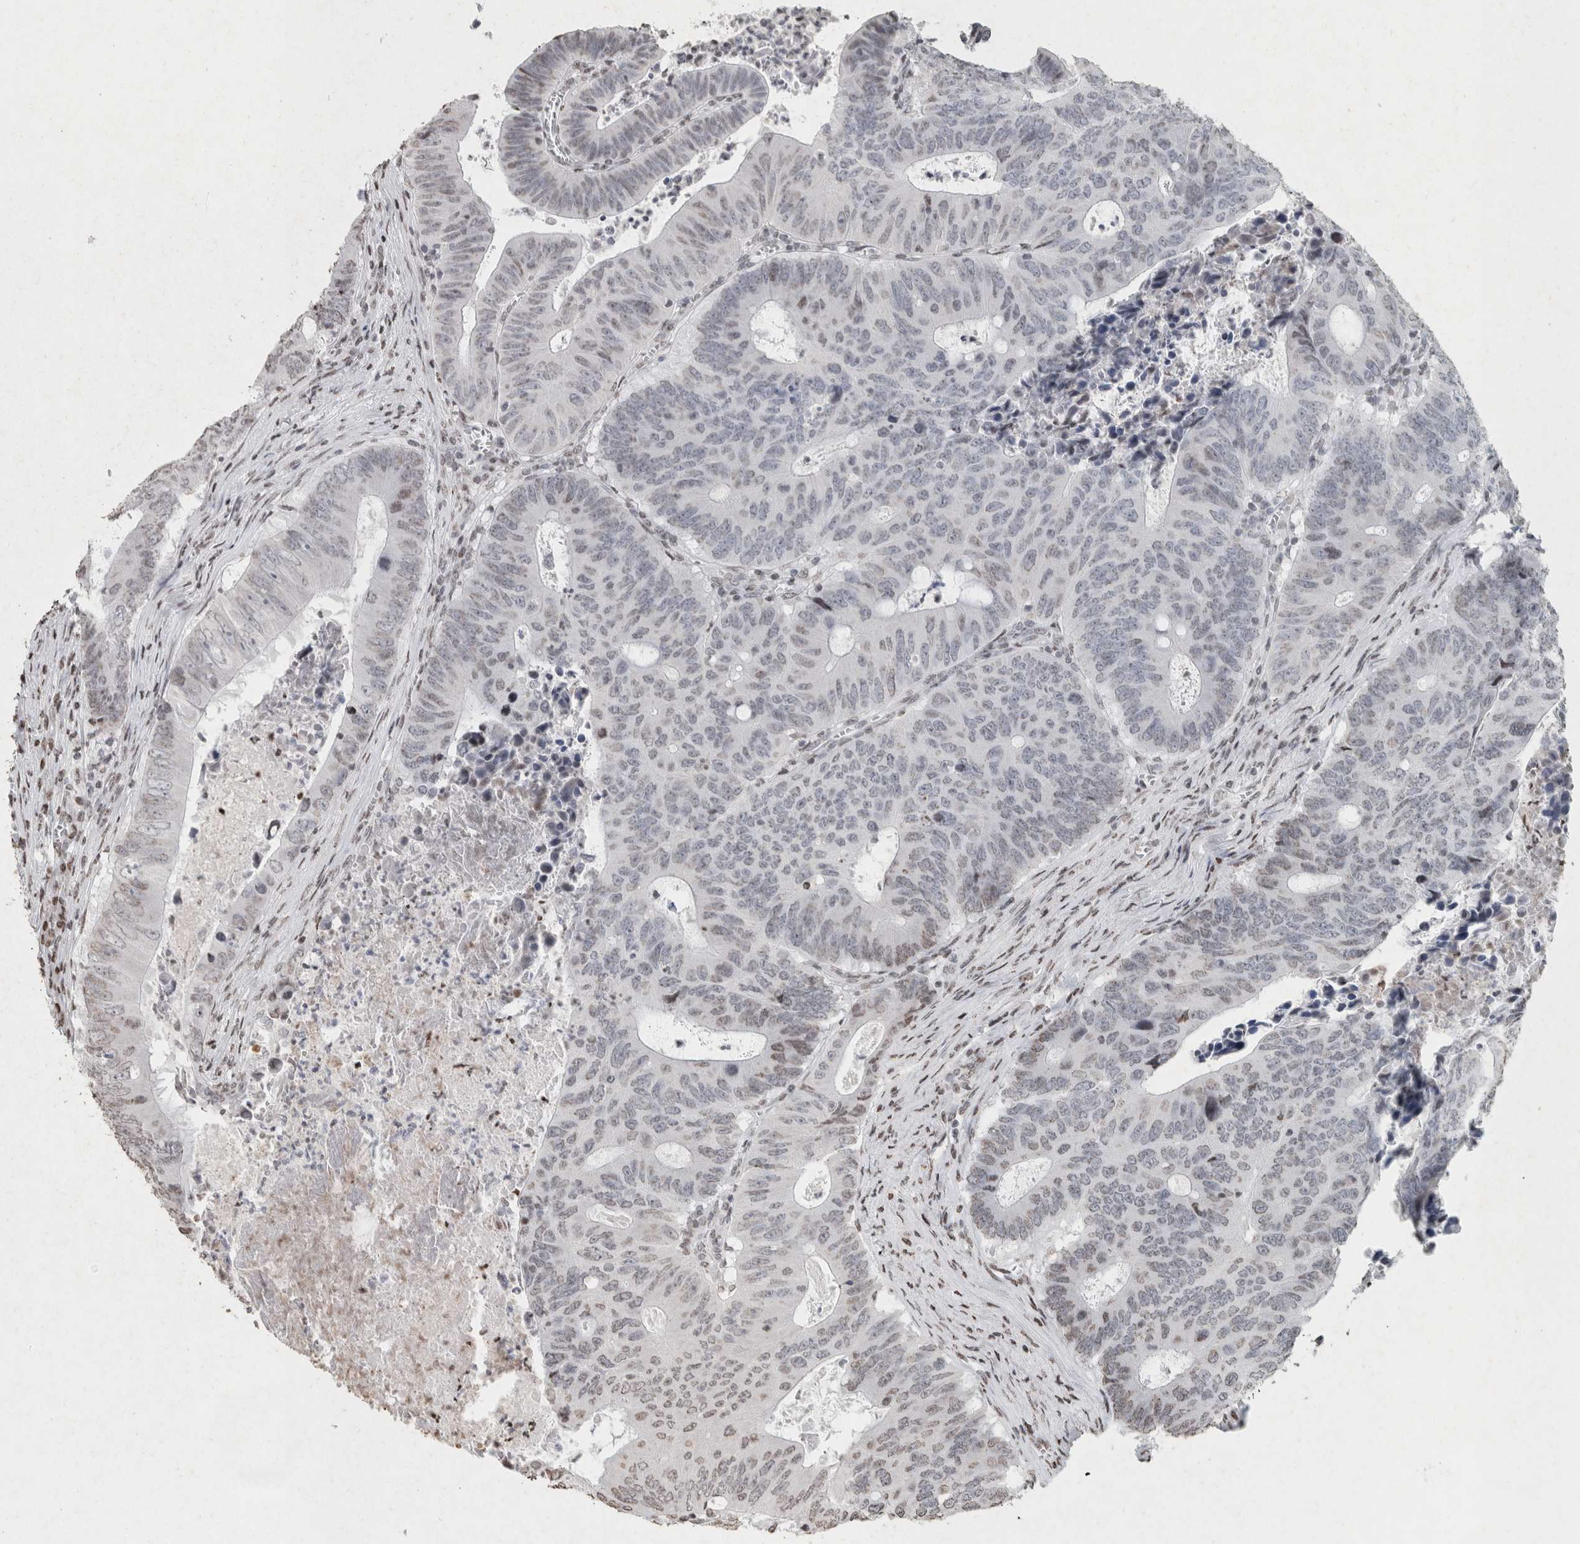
{"staining": {"intensity": "weak", "quantity": "<25%", "location": "nuclear"}, "tissue": "colorectal cancer", "cell_type": "Tumor cells", "image_type": "cancer", "snomed": [{"axis": "morphology", "description": "Adenocarcinoma, NOS"}, {"axis": "topography", "description": "Colon"}], "caption": "Tumor cells show no significant positivity in colorectal cancer (adenocarcinoma).", "gene": "CNTN1", "patient": {"sex": "male", "age": 87}}